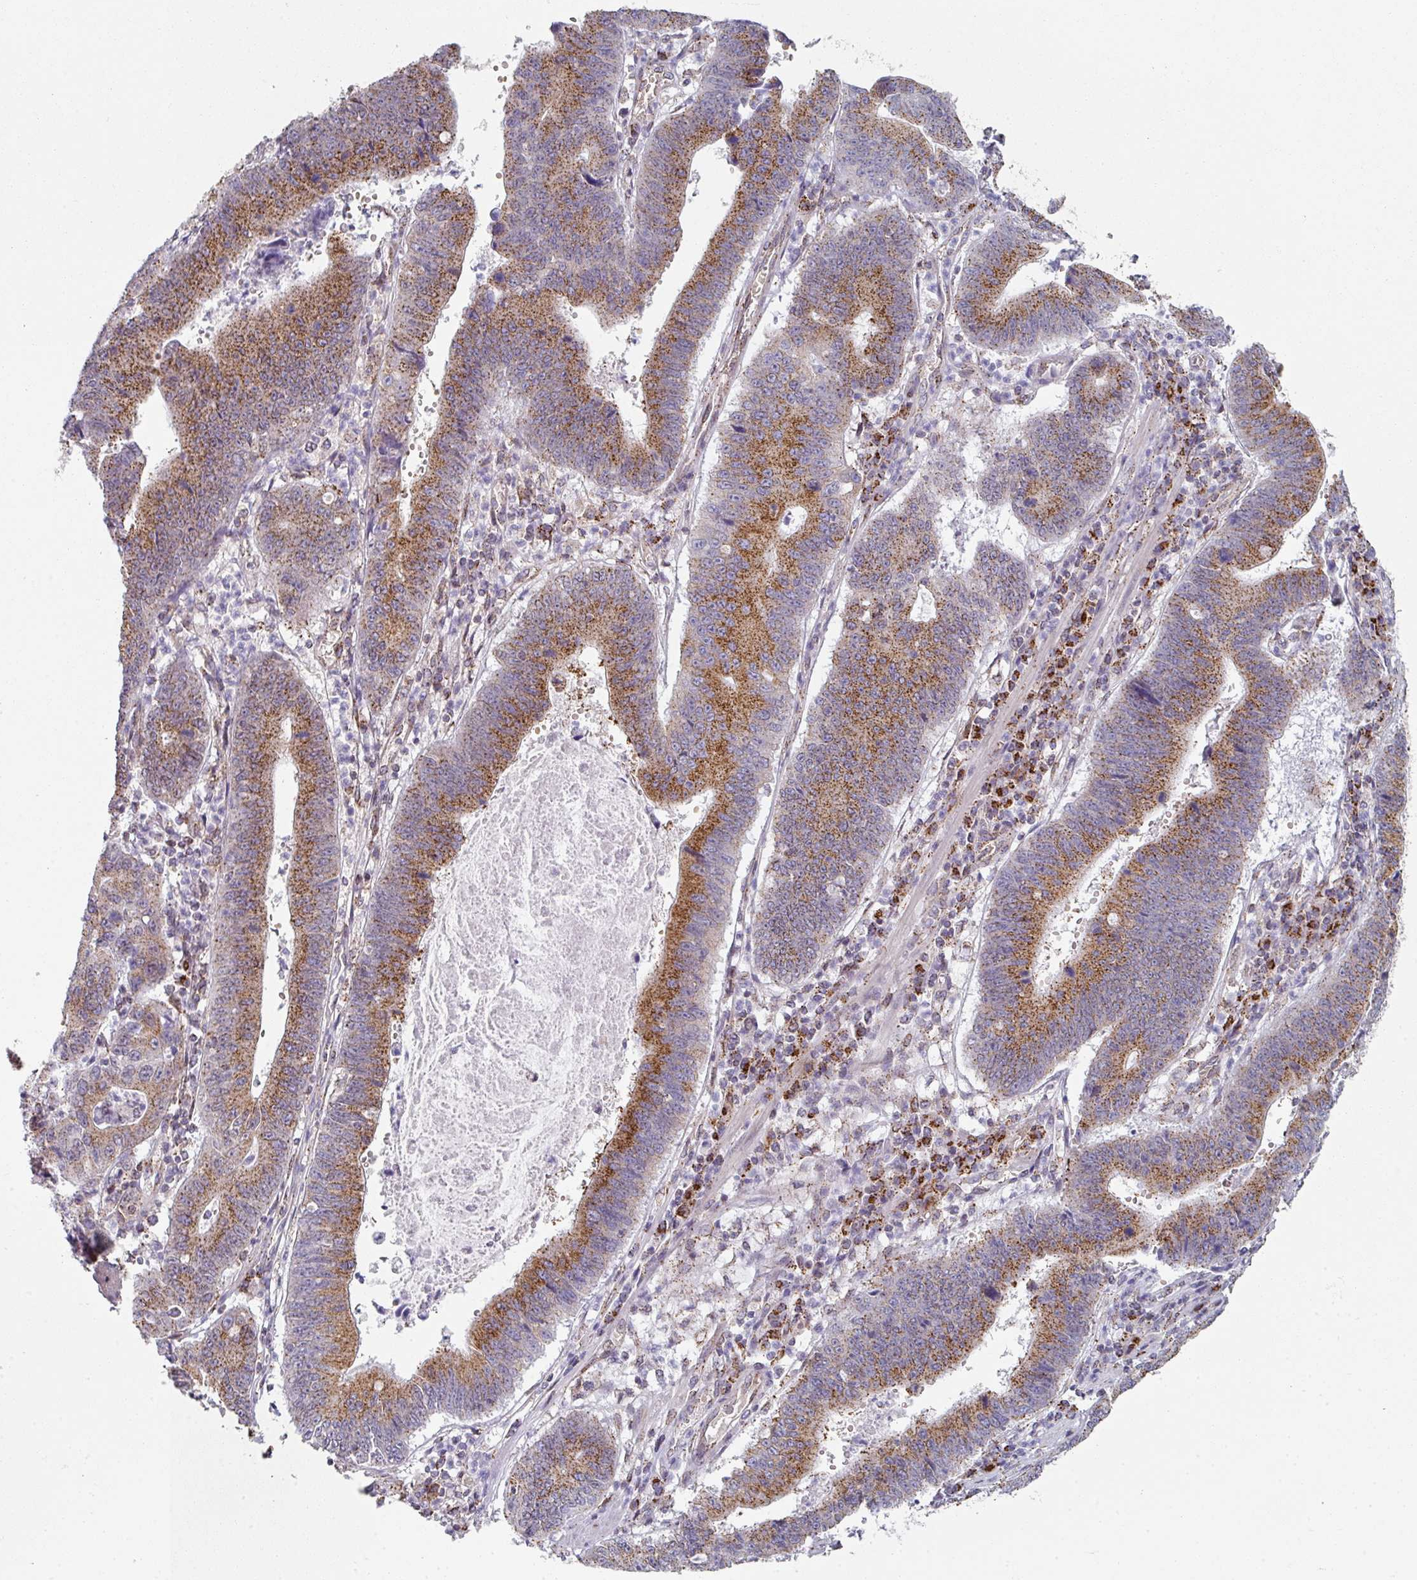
{"staining": {"intensity": "strong", "quantity": ">75%", "location": "cytoplasmic/membranous"}, "tissue": "stomach cancer", "cell_type": "Tumor cells", "image_type": "cancer", "snomed": [{"axis": "morphology", "description": "Adenocarcinoma, NOS"}, {"axis": "topography", "description": "Stomach"}], "caption": "Brown immunohistochemical staining in human stomach cancer shows strong cytoplasmic/membranous expression in approximately >75% of tumor cells.", "gene": "CCDC85B", "patient": {"sex": "male", "age": 59}}